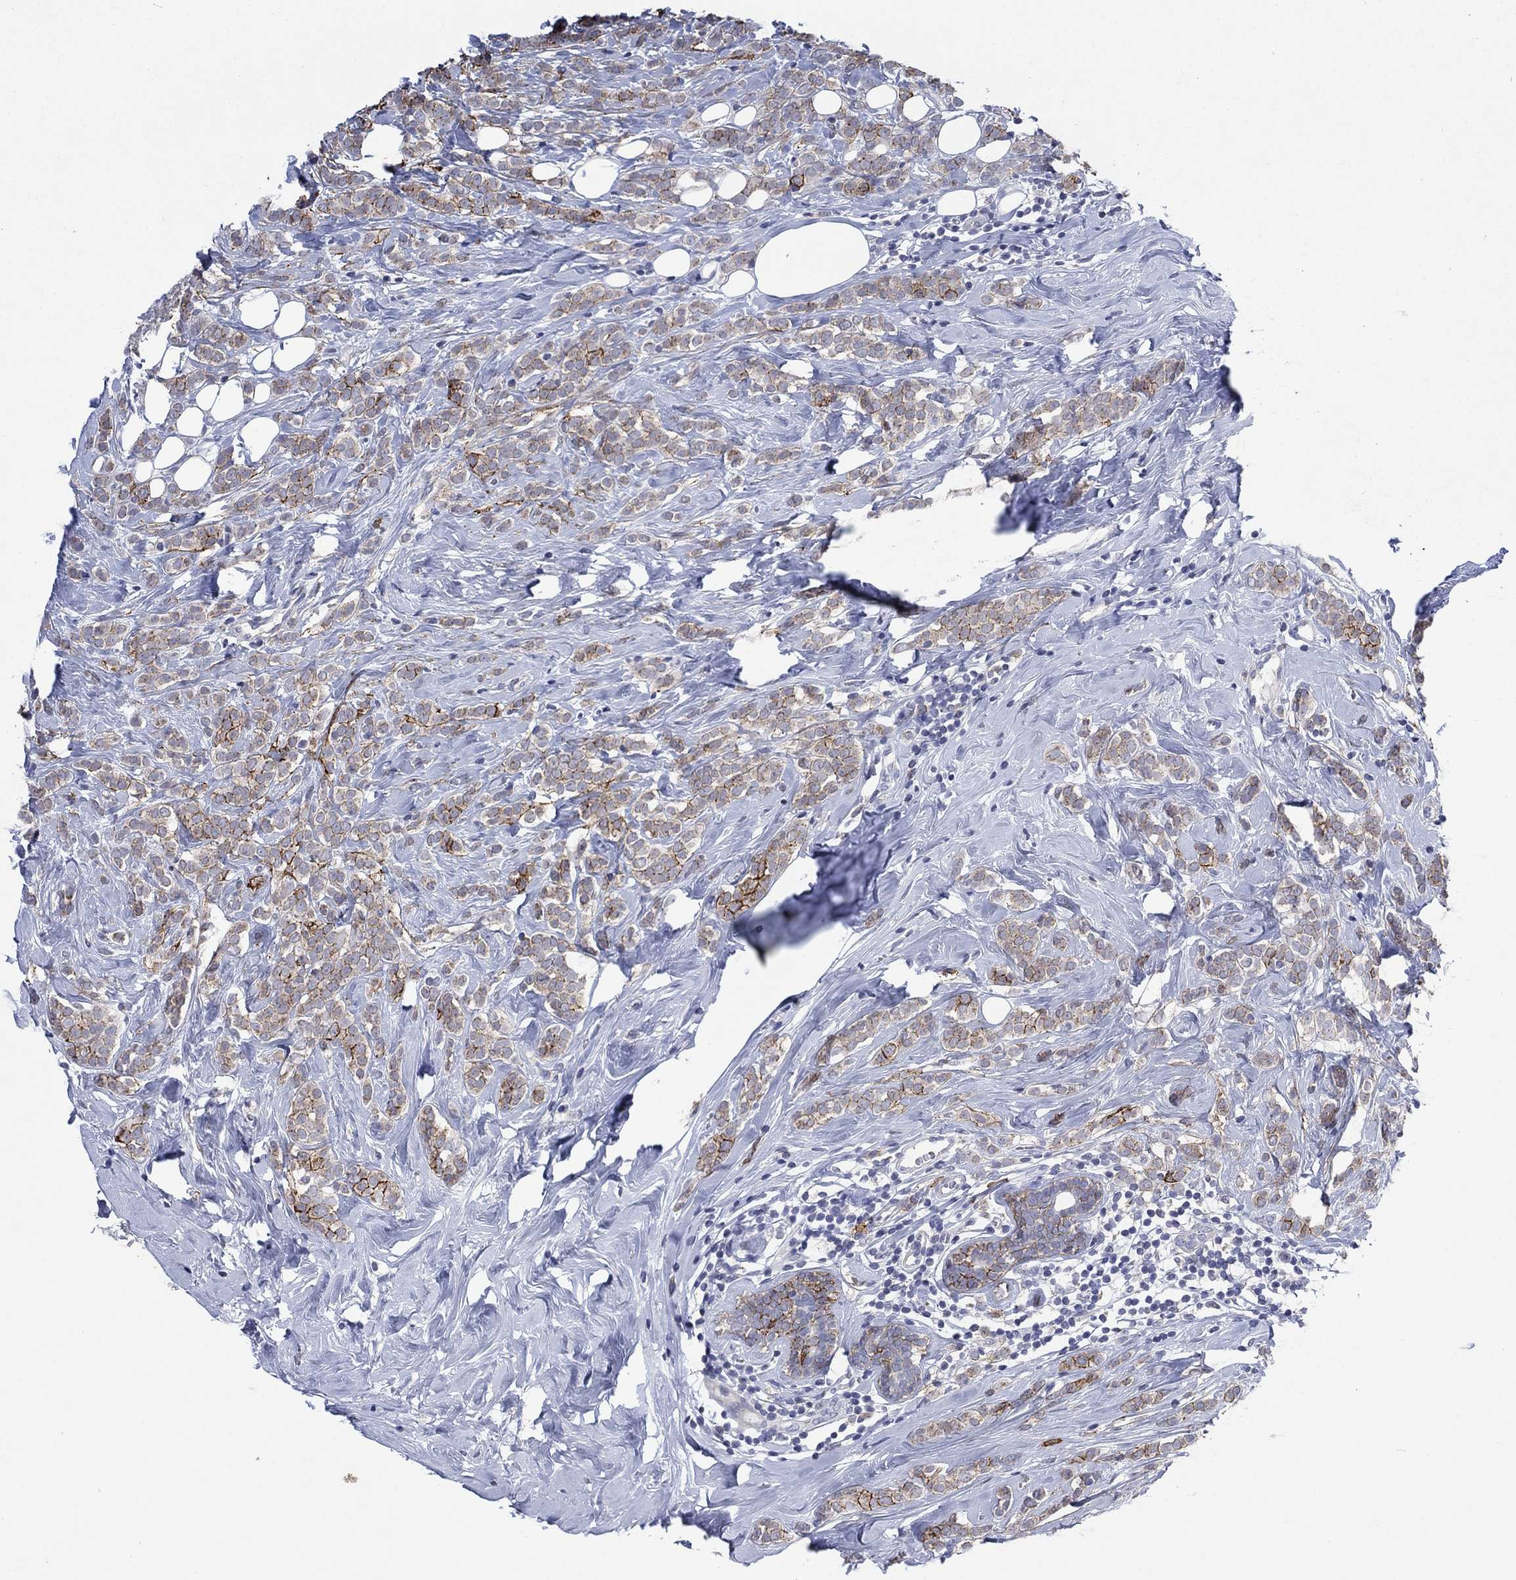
{"staining": {"intensity": "strong", "quantity": "<25%", "location": "cytoplasmic/membranous"}, "tissue": "breast cancer", "cell_type": "Tumor cells", "image_type": "cancer", "snomed": [{"axis": "morphology", "description": "Lobular carcinoma"}, {"axis": "topography", "description": "Breast"}], "caption": "Immunohistochemistry micrograph of human breast lobular carcinoma stained for a protein (brown), which shows medium levels of strong cytoplasmic/membranous staining in approximately <25% of tumor cells.", "gene": "SDC1", "patient": {"sex": "female", "age": 49}}